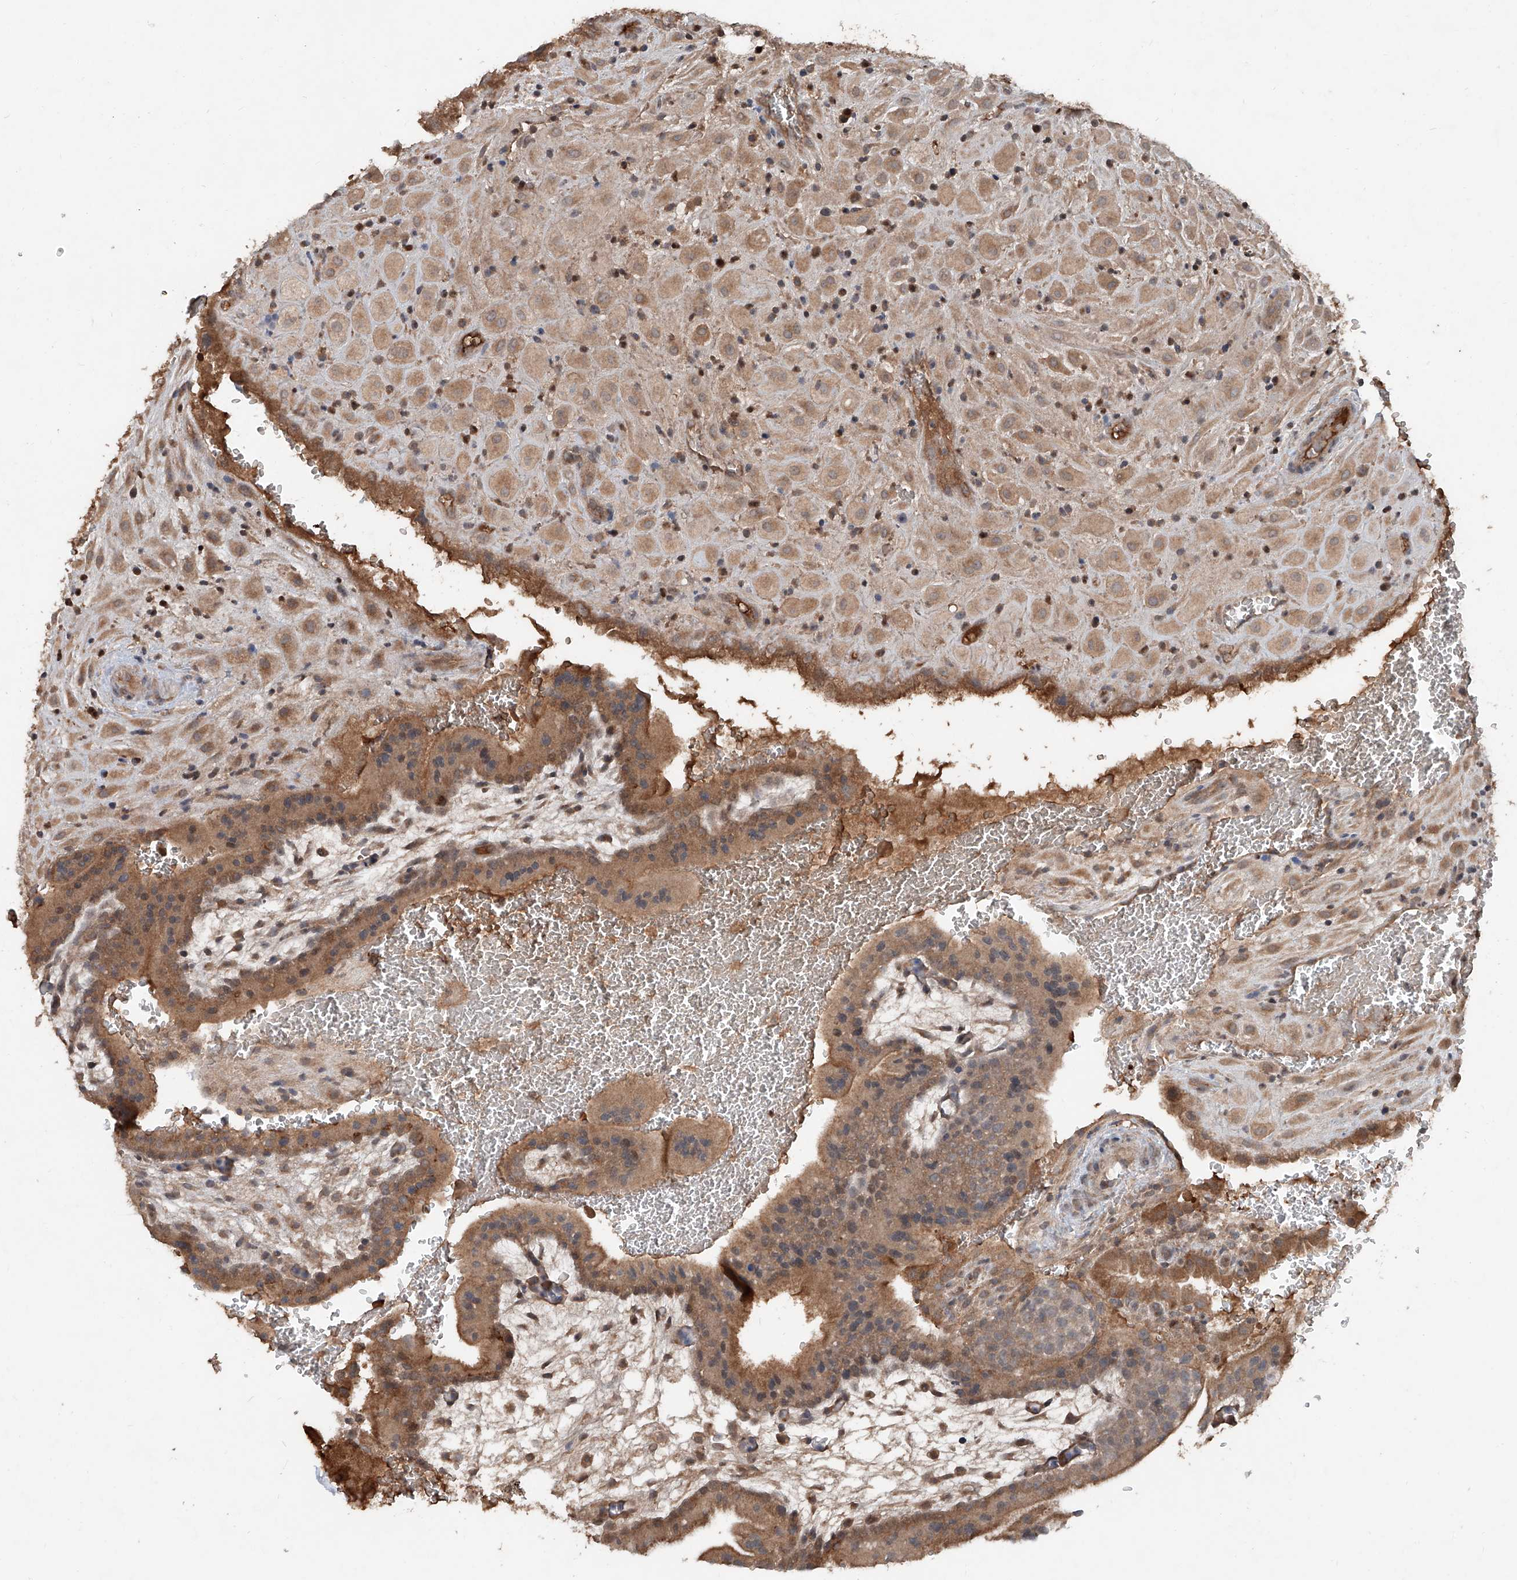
{"staining": {"intensity": "moderate", "quantity": ">75%", "location": "cytoplasmic/membranous"}, "tissue": "placenta", "cell_type": "Decidual cells", "image_type": "normal", "snomed": [{"axis": "morphology", "description": "Normal tissue, NOS"}, {"axis": "topography", "description": "Placenta"}], "caption": "Human placenta stained for a protein (brown) demonstrates moderate cytoplasmic/membranous positive positivity in approximately >75% of decidual cells.", "gene": "ADAM23", "patient": {"sex": "female", "age": 35}}